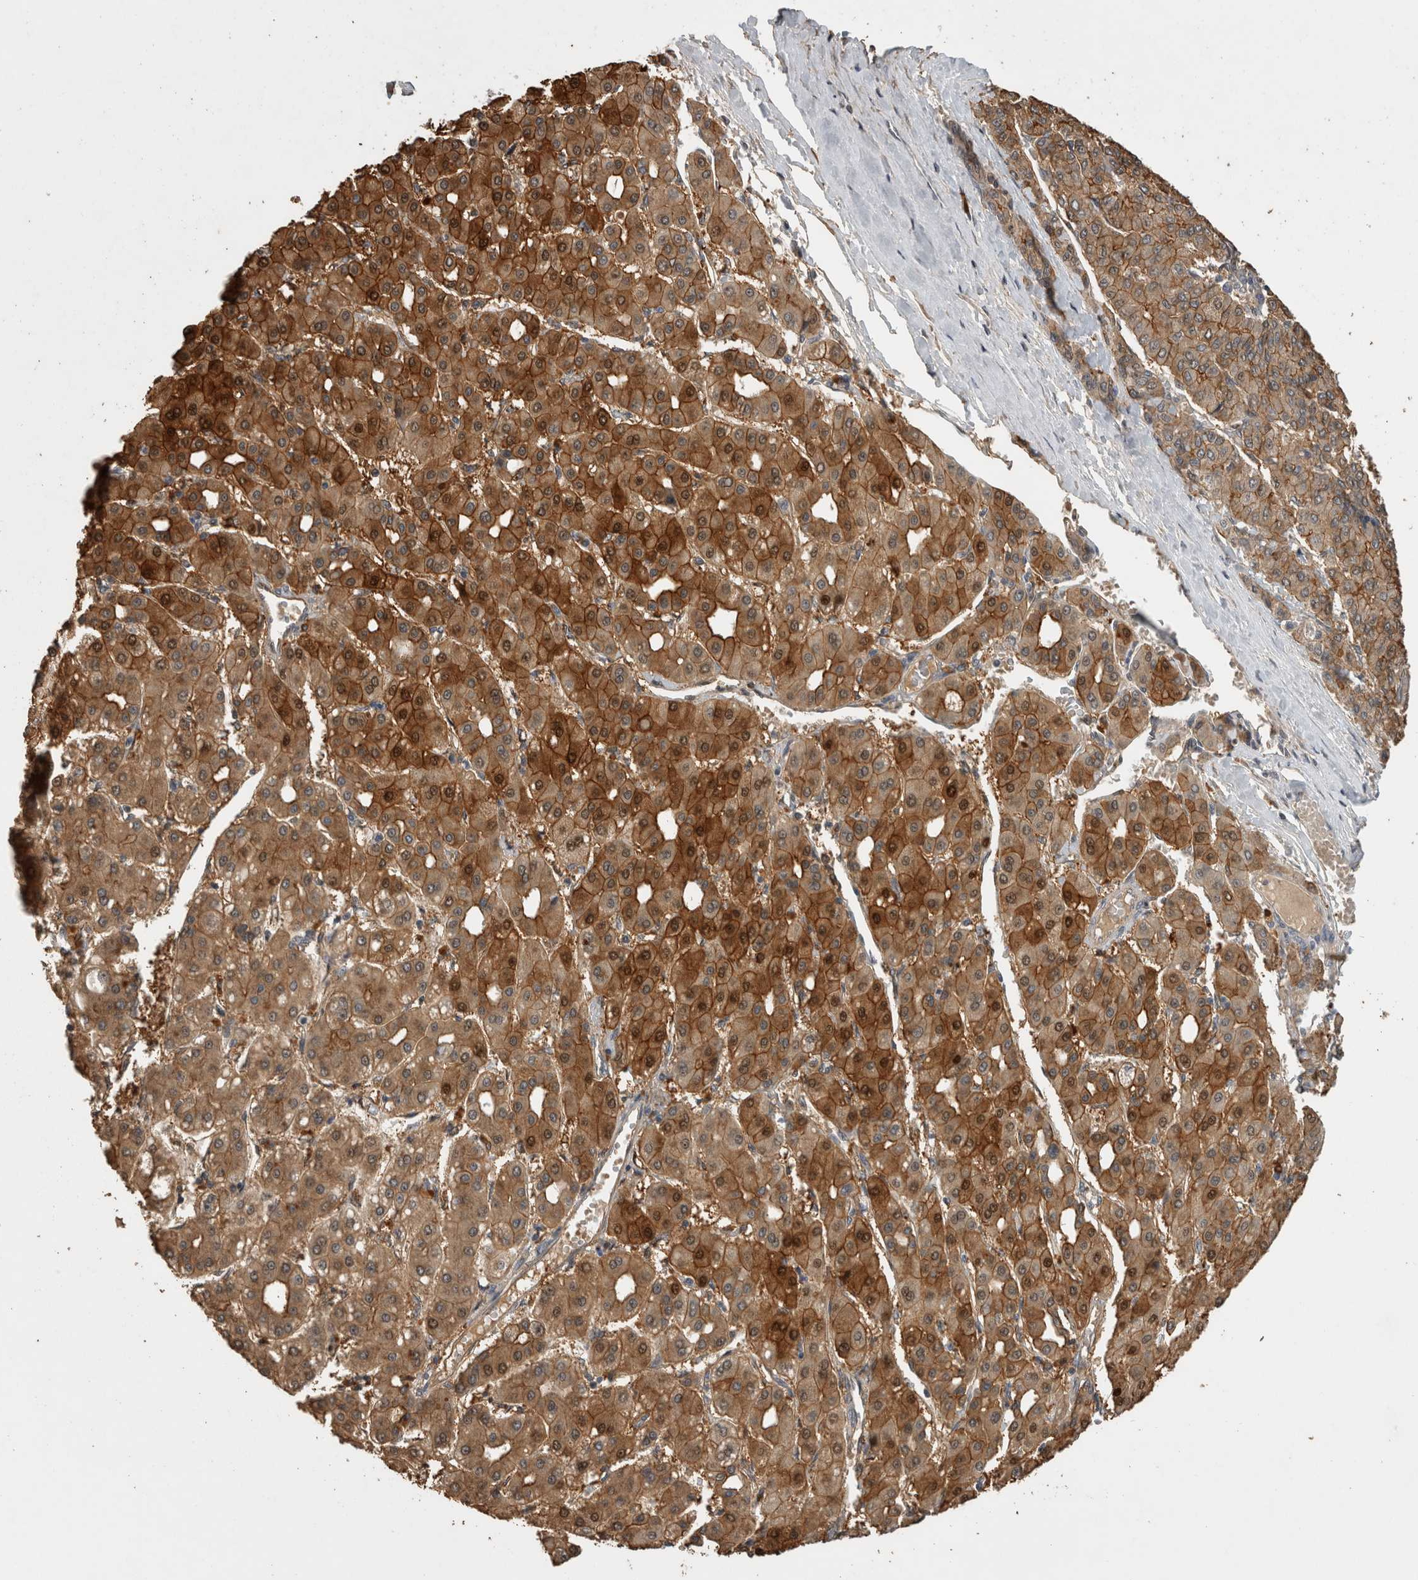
{"staining": {"intensity": "moderate", "quantity": ">75%", "location": "cytoplasmic/membranous"}, "tissue": "liver cancer", "cell_type": "Tumor cells", "image_type": "cancer", "snomed": [{"axis": "morphology", "description": "Carcinoma, Hepatocellular, NOS"}, {"axis": "topography", "description": "Liver"}], "caption": "High-power microscopy captured an IHC image of liver cancer (hepatocellular carcinoma), revealing moderate cytoplasmic/membranous staining in about >75% of tumor cells.", "gene": "RHPN1", "patient": {"sex": "male", "age": 65}}